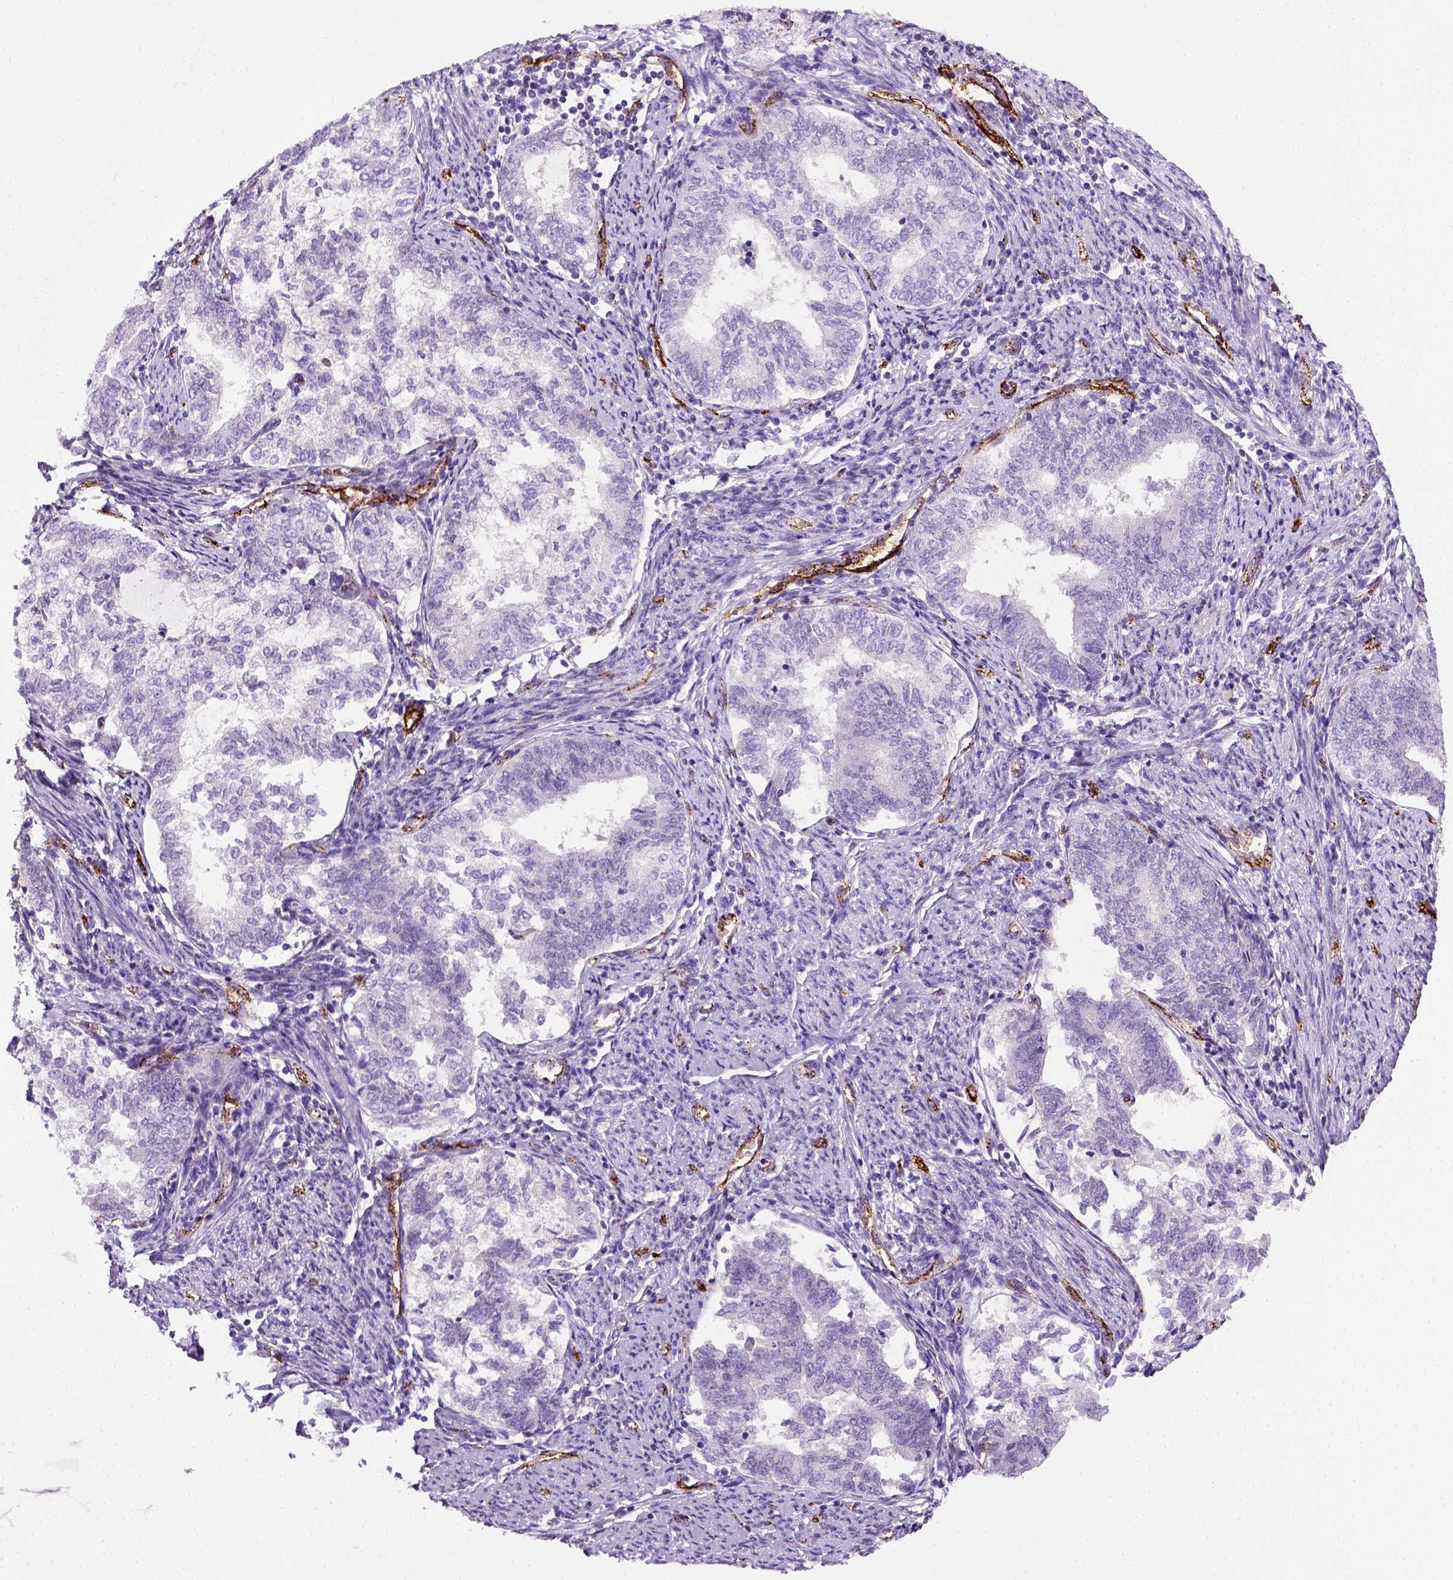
{"staining": {"intensity": "negative", "quantity": "none", "location": "none"}, "tissue": "endometrial cancer", "cell_type": "Tumor cells", "image_type": "cancer", "snomed": [{"axis": "morphology", "description": "Adenocarcinoma, NOS"}, {"axis": "topography", "description": "Endometrium"}], "caption": "Immunohistochemical staining of human endometrial cancer (adenocarcinoma) shows no significant positivity in tumor cells. (Immunohistochemistry, brightfield microscopy, high magnification).", "gene": "VWF", "patient": {"sex": "female", "age": 65}}